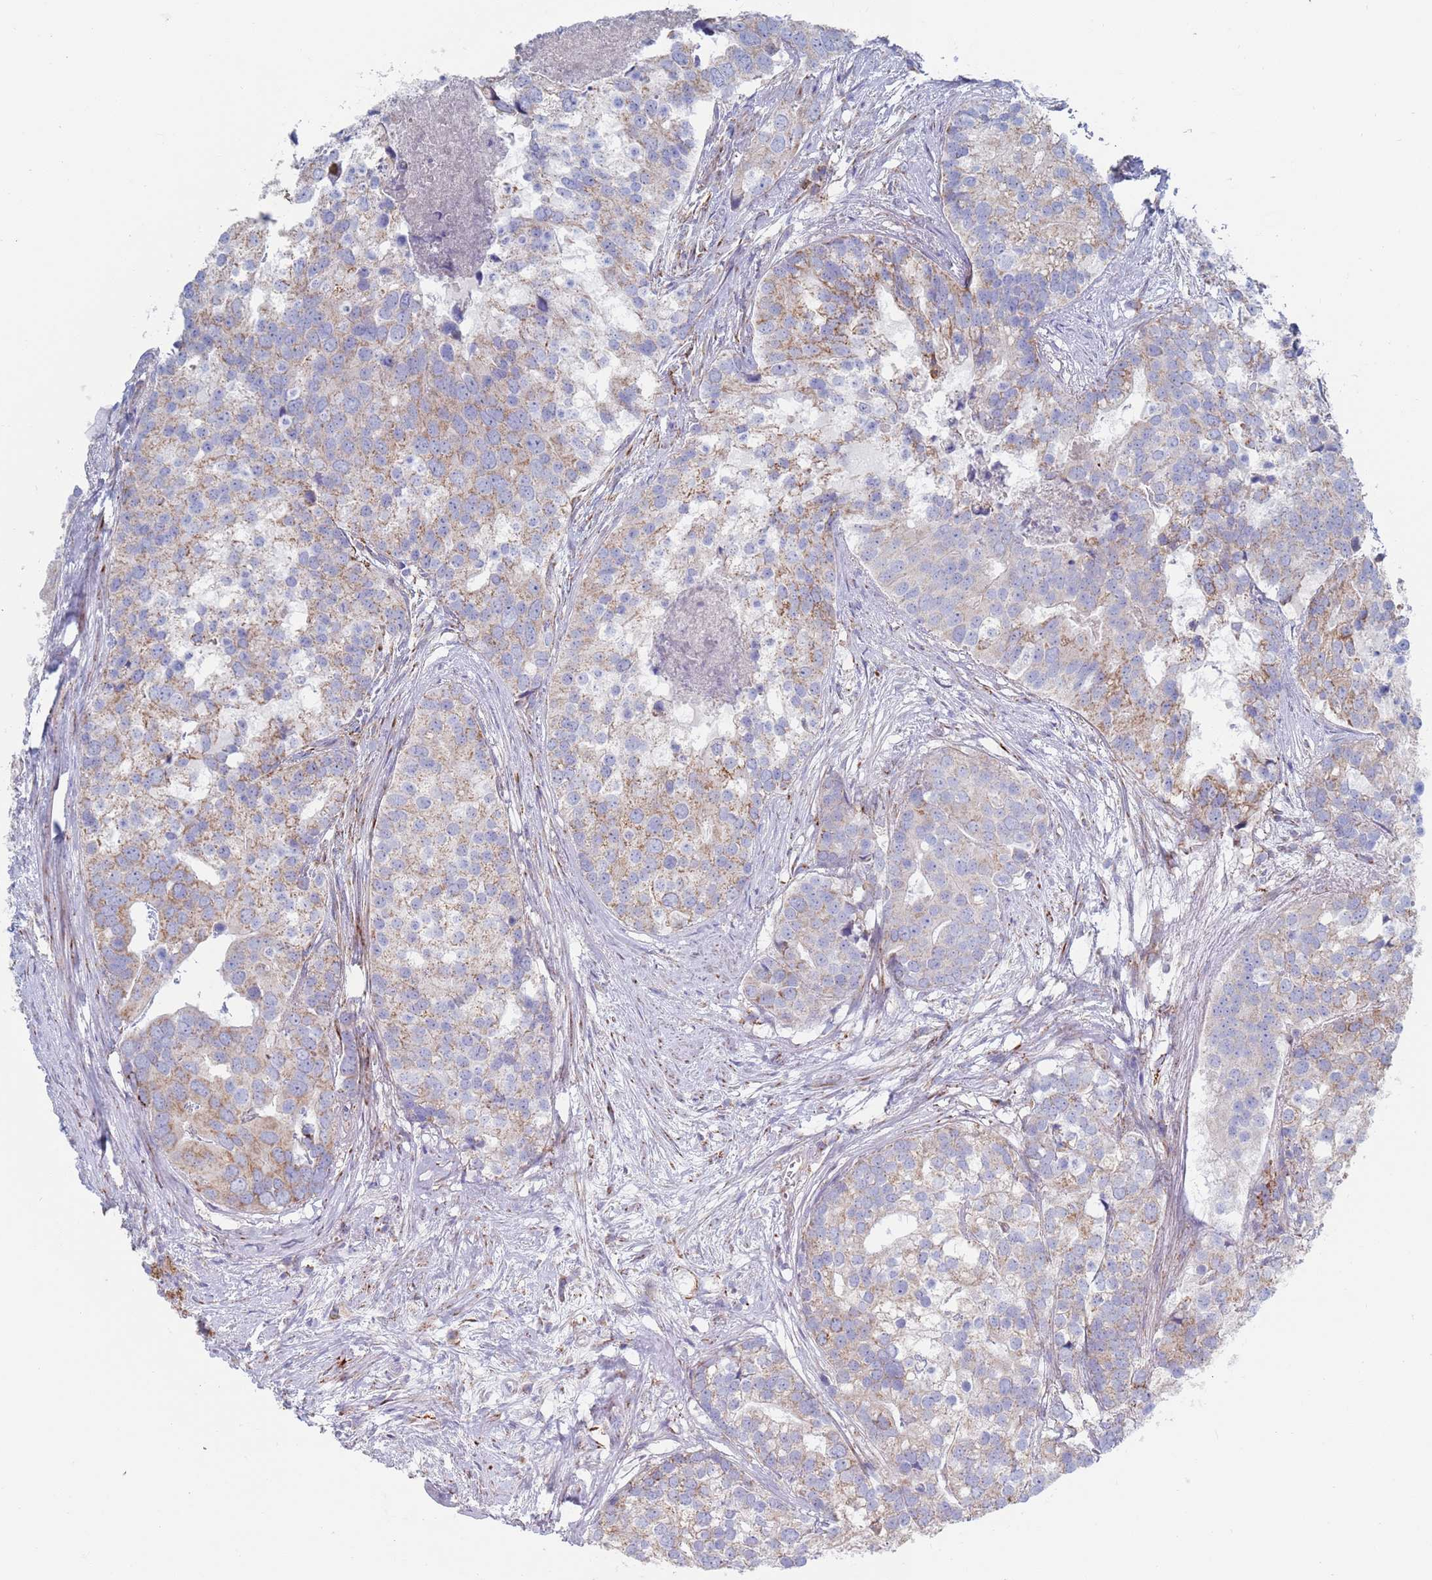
{"staining": {"intensity": "weak", "quantity": "25%-75%", "location": "cytoplasmic/membranous"}, "tissue": "prostate cancer", "cell_type": "Tumor cells", "image_type": "cancer", "snomed": [{"axis": "morphology", "description": "Adenocarcinoma, High grade"}, {"axis": "topography", "description": "Prostate"}], "caption": "This image demonstrates prostate cancer stained with immunohistochemistry to label a protein in brown. The cytoplasmic/membranous of tumor cells show weak positivity for the protein. Nuclei are counter-stained blue.", "gene": "CHCHD6", "patient": {"sex": "male", "age": 62}}